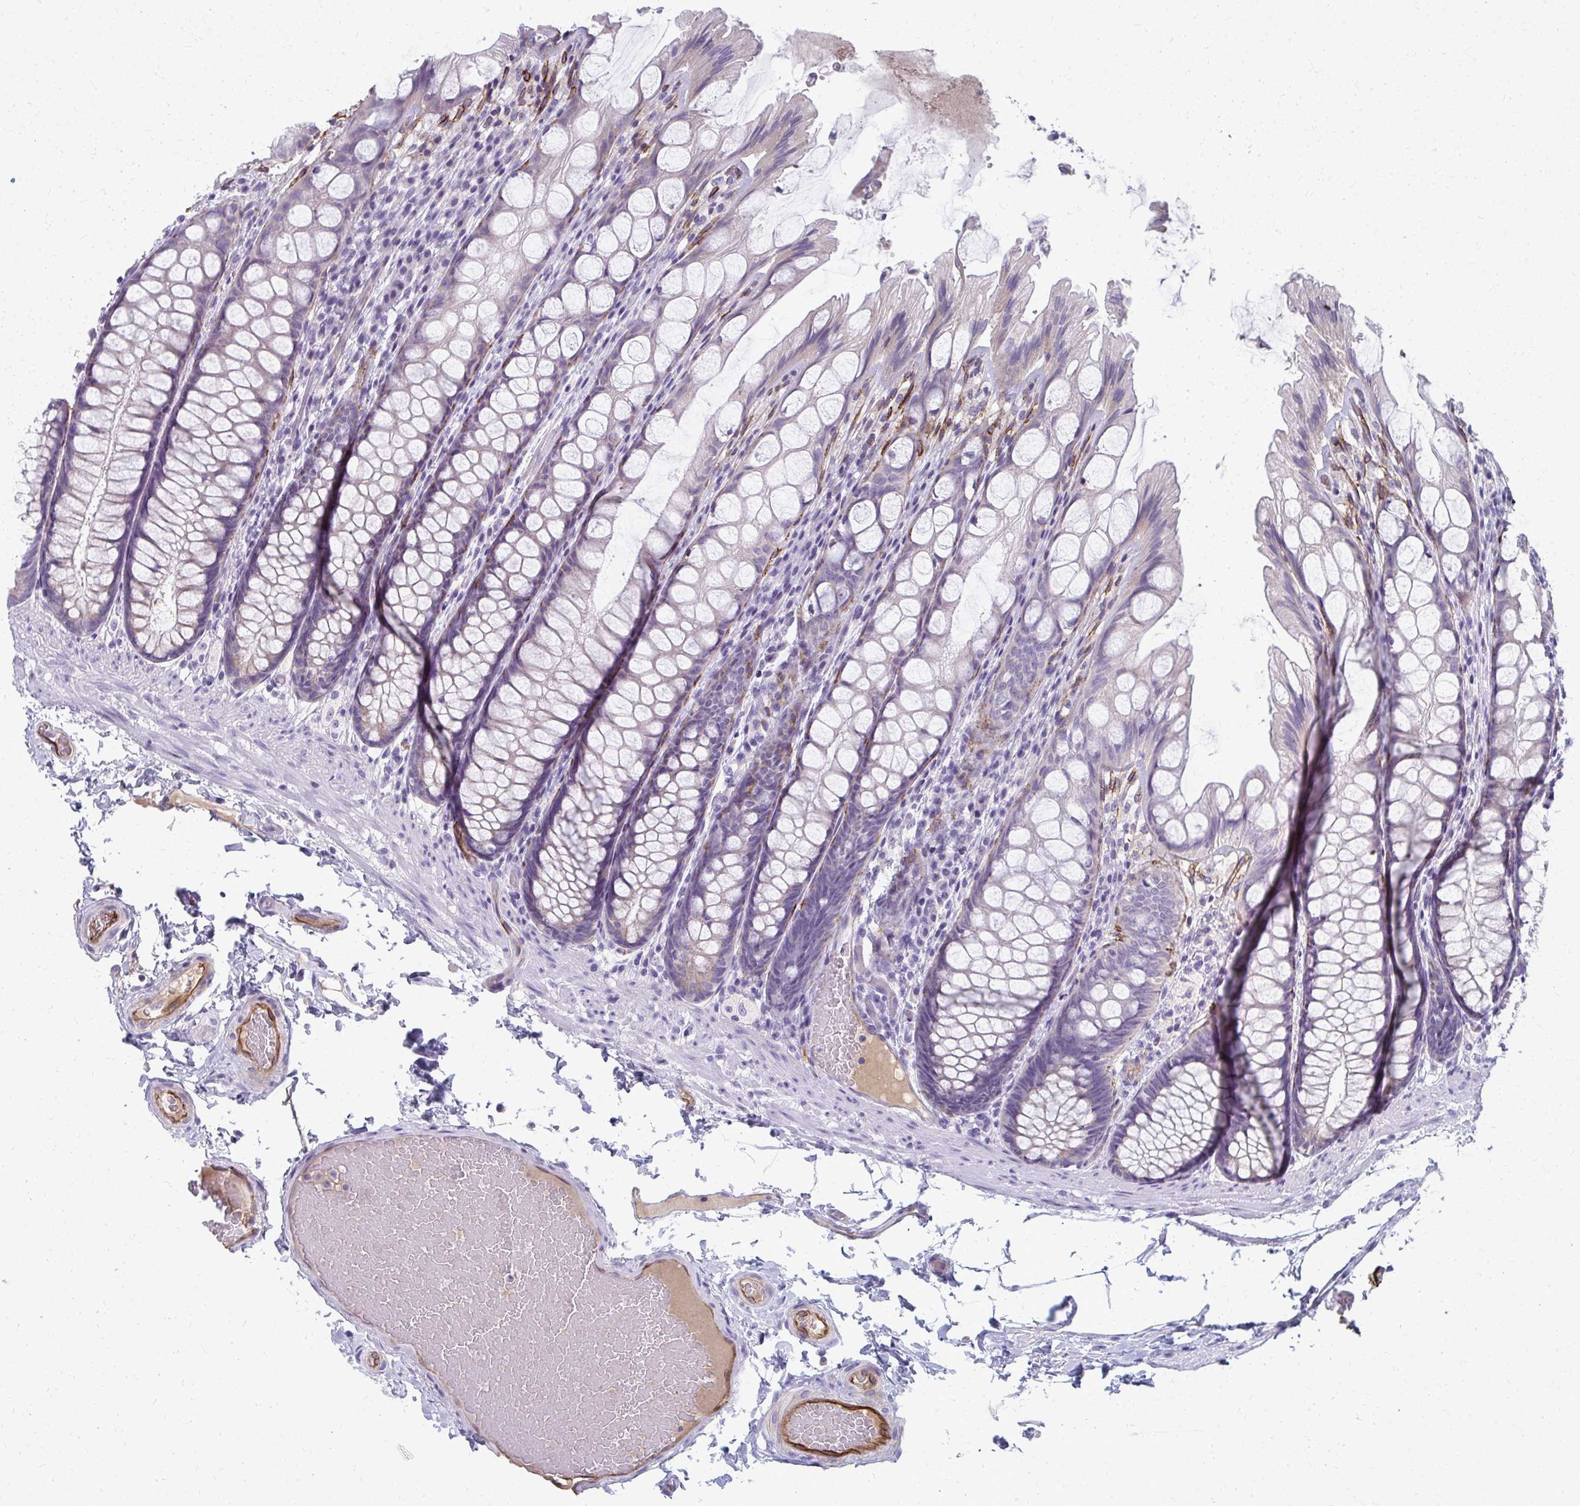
{"staining": {"intensity": "strong", "quantity": ">75%", "location": "cytoplasmic/membranous"}, "tissue": "colon", "cell_type": "Endothelial cells", "image_type": "normal", "snomed": [{"axis": "morphology", "description": "Normal tissue, NOS"}, {"axis": "topography", "description": "Colon"}], "caption": "Protein expression analysis of unremarkable human colon reveals strong cytoplasmic/membranous expression in approximately >75% of endothelial cells. (DAB (3,3'-diaminobenzidine) IHC with brightfield microscopy, high magnification).", "gene": "ADIPOQ", "patient": {"sex": "male", "age": 47}}